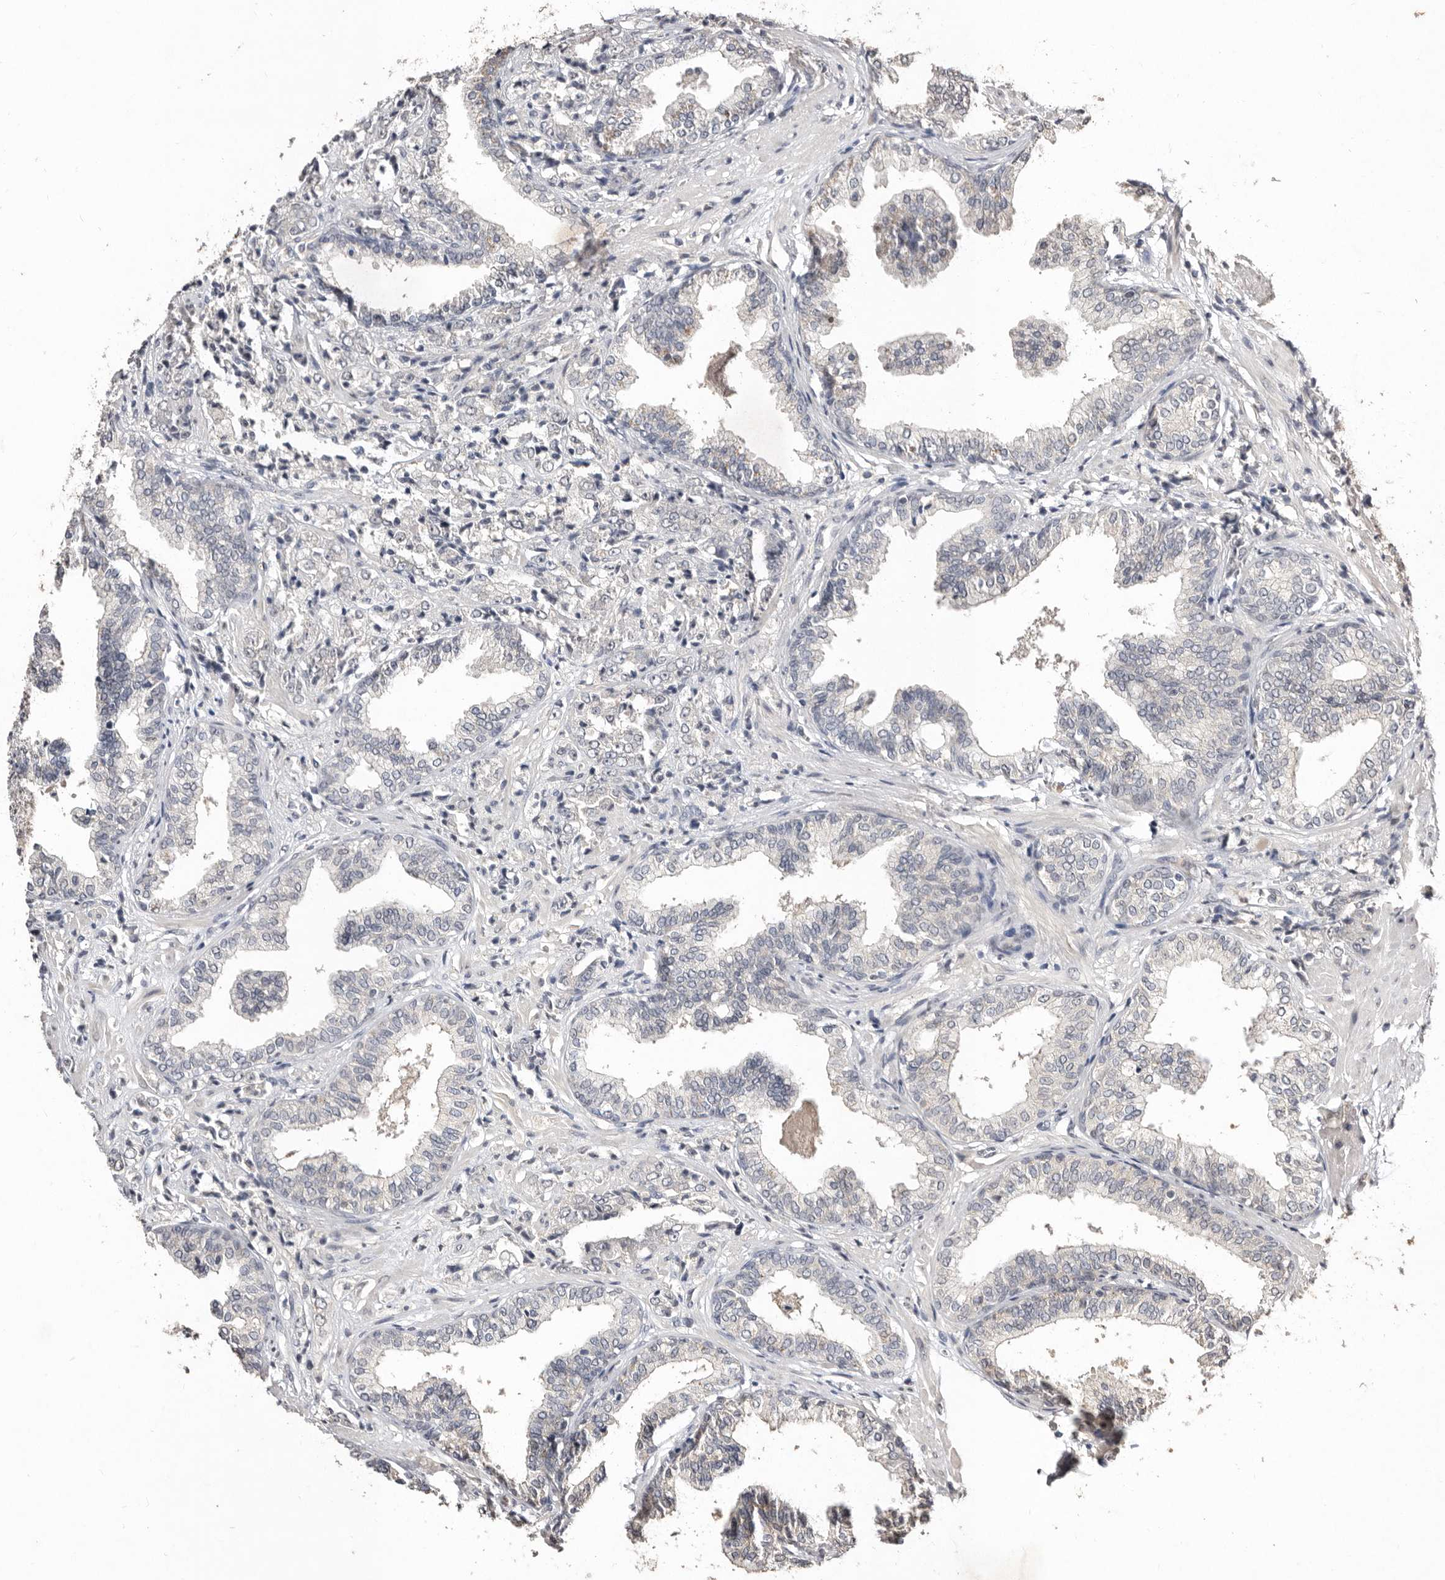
{"staining": {"intensity": "negative", "quantity": "none", "location": "none"}, "tissue": "prostate cancer", "cell_type": "Tumor cells", "image_type": "cancer", "snomed": [{"axis": "morphology", "description": "Adenocarcinoma, High grade"}, {"axis": "topography", "description": "Prostate"}], "caption": "Image shows no significant protein staining in tumor cells of prostate cancer.", "gene": "SULT1E1", "patient": {"sex": "male", "age": 71}}